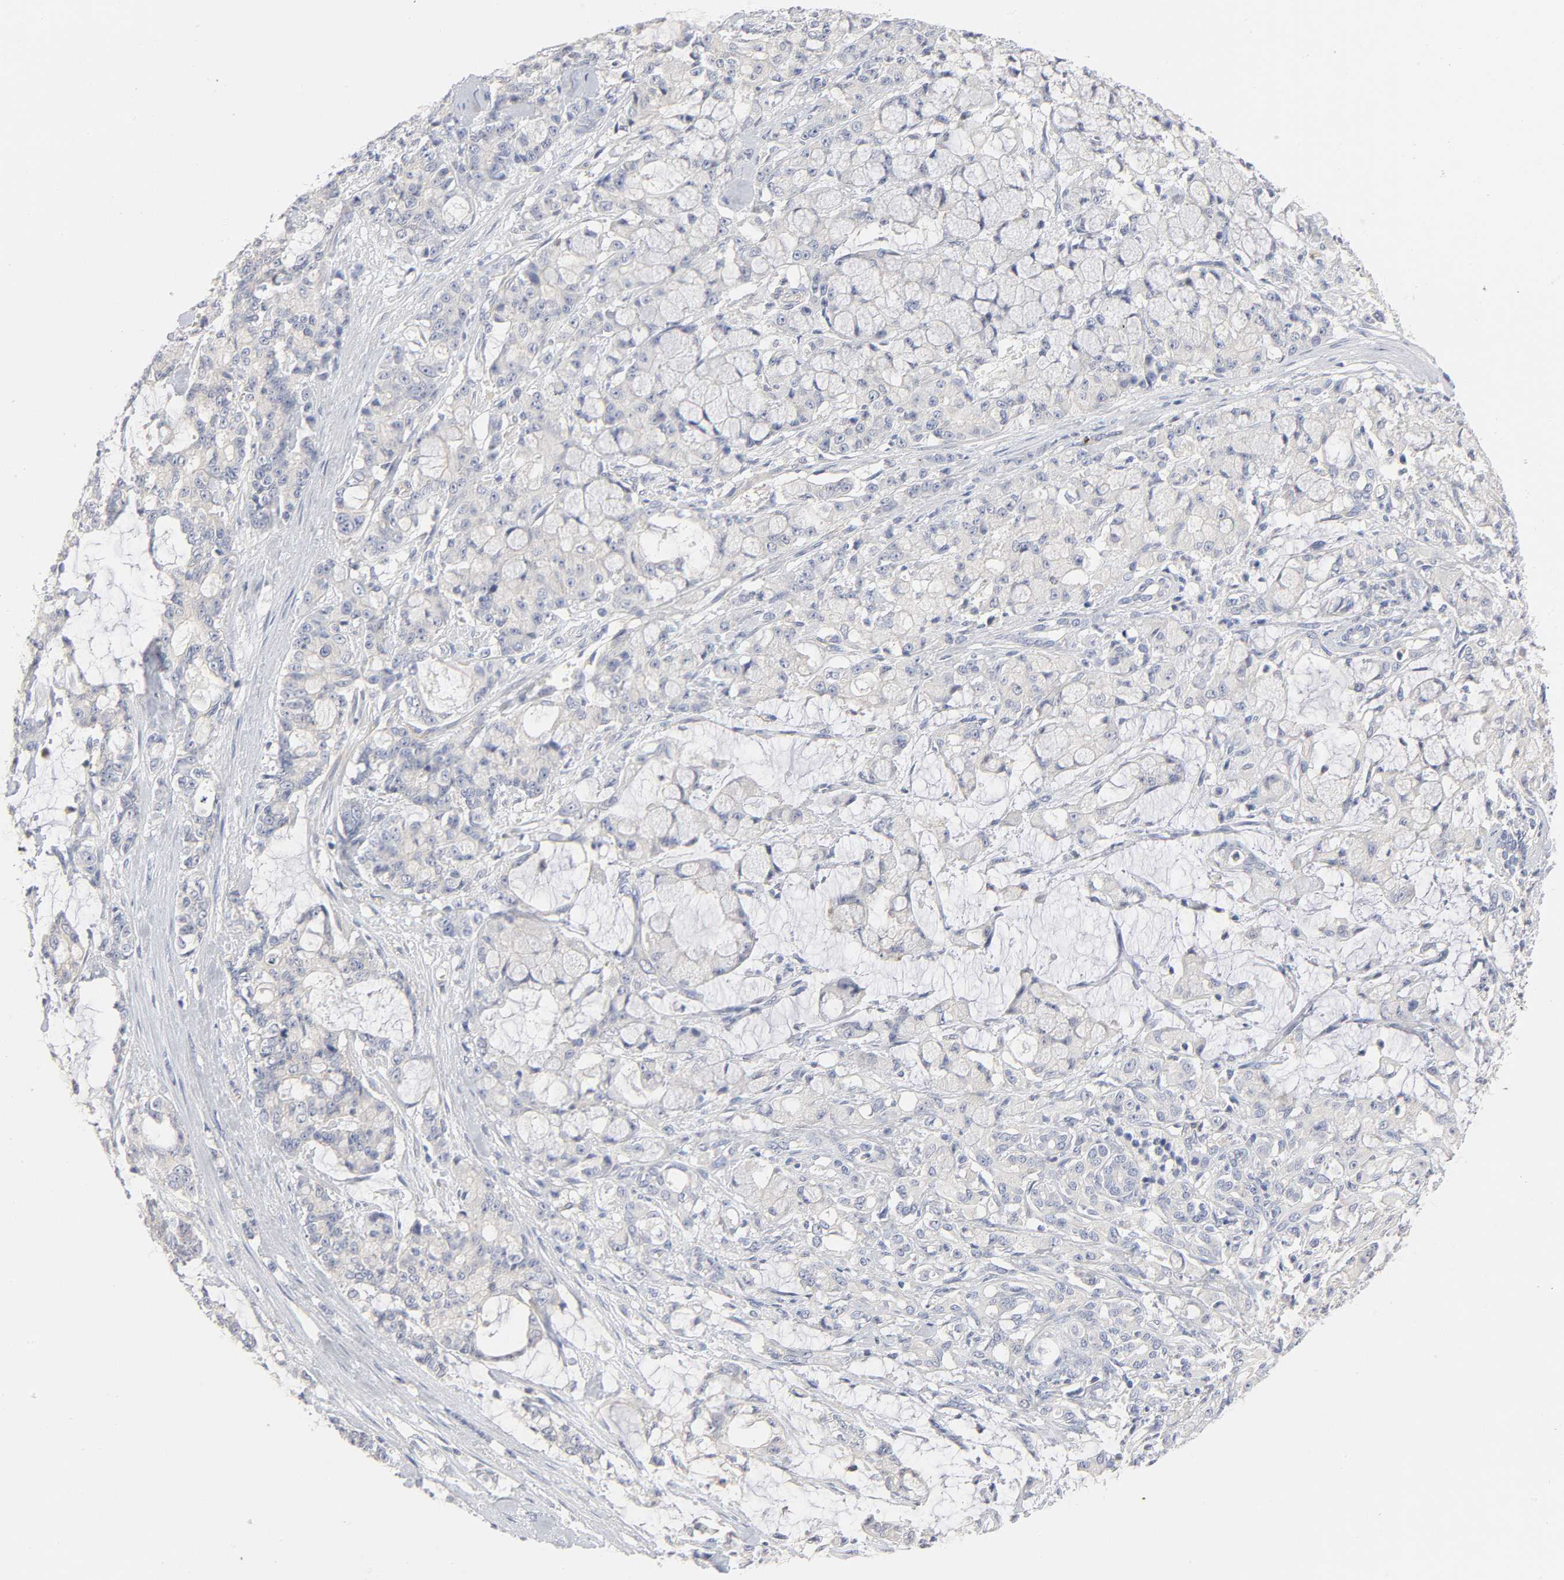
{"staining": {"intensity": "negative", "quantity": "none", "location": "none"}, "tissue": "pancreatic cancer", "cell_type": "Tumor cells", "image_type": "cancer", "snomed": [{"axis": "morphology", "description": "Adenocarcinoma, NOS"}, {"axis": "topography", "description": "Pancreas"}], "caption": "Human pancreatic adenocarcinoma stained for a protein using immunohistochemistry displays no staining in tumor cells.", "gene": "ROCK1", "patient": {"sex": "female", "age": 73}}